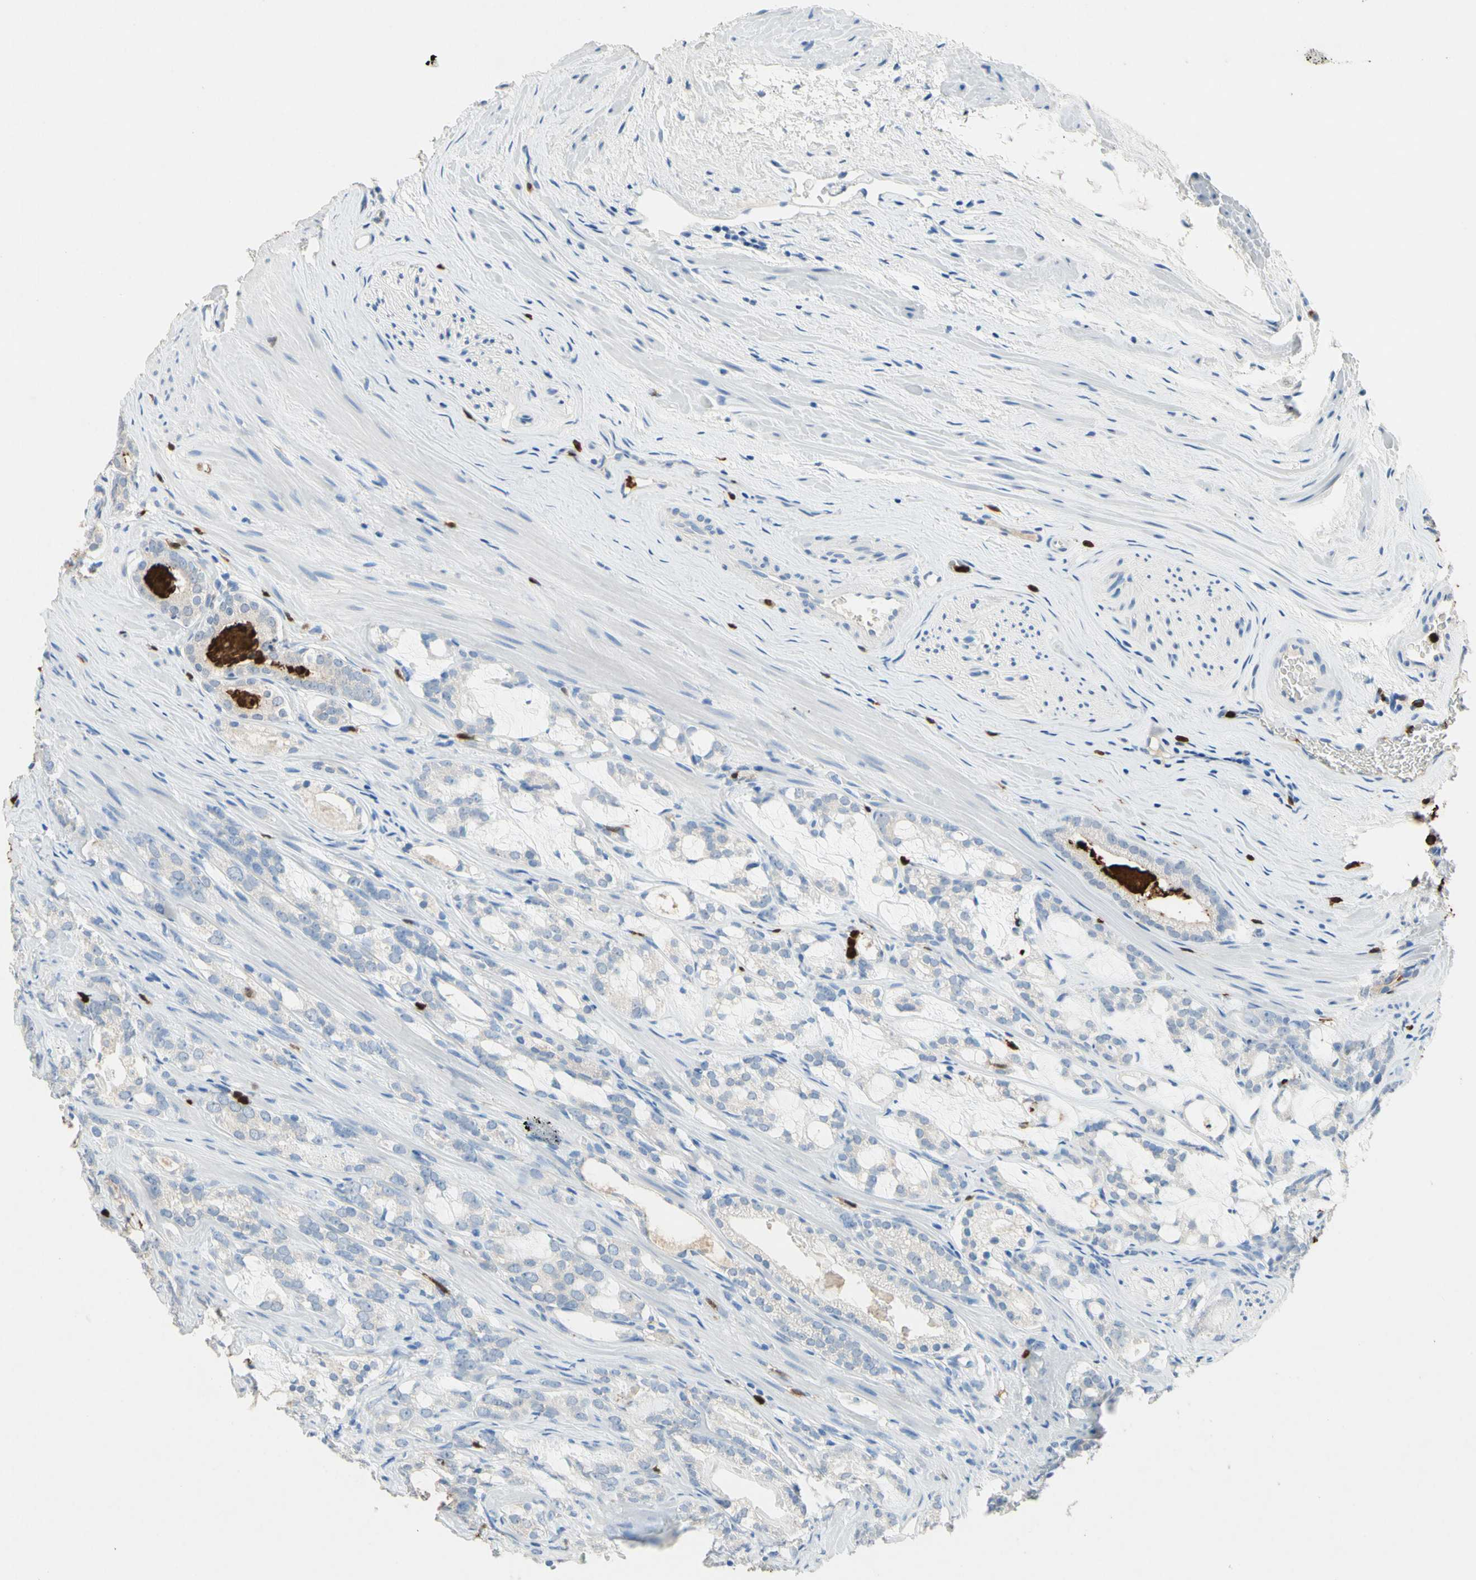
{"staining": {"intensity": "negative", "quantity": "none", "location": "none"}, "tissue": "prostate cancer", "cell_type": "Tumor cells", "image_type": "cancer", "snomed": [{"axis": "morphology", "description": "Adenocarcinoma, Low grade"}, {"axis": "topography", "description": "Prostate"}], "caption": "Immunohistochemical staining of human low-grade adenocarcinoma (prostate) demonstrates no significant positivity in tumor cells. (DAB (3,3'-diaminobenzidine) immunohistochemistry (IHC), high magnification).", "gene": "NFKBIZ", "patient": {"sex": "male", "age": 59}}